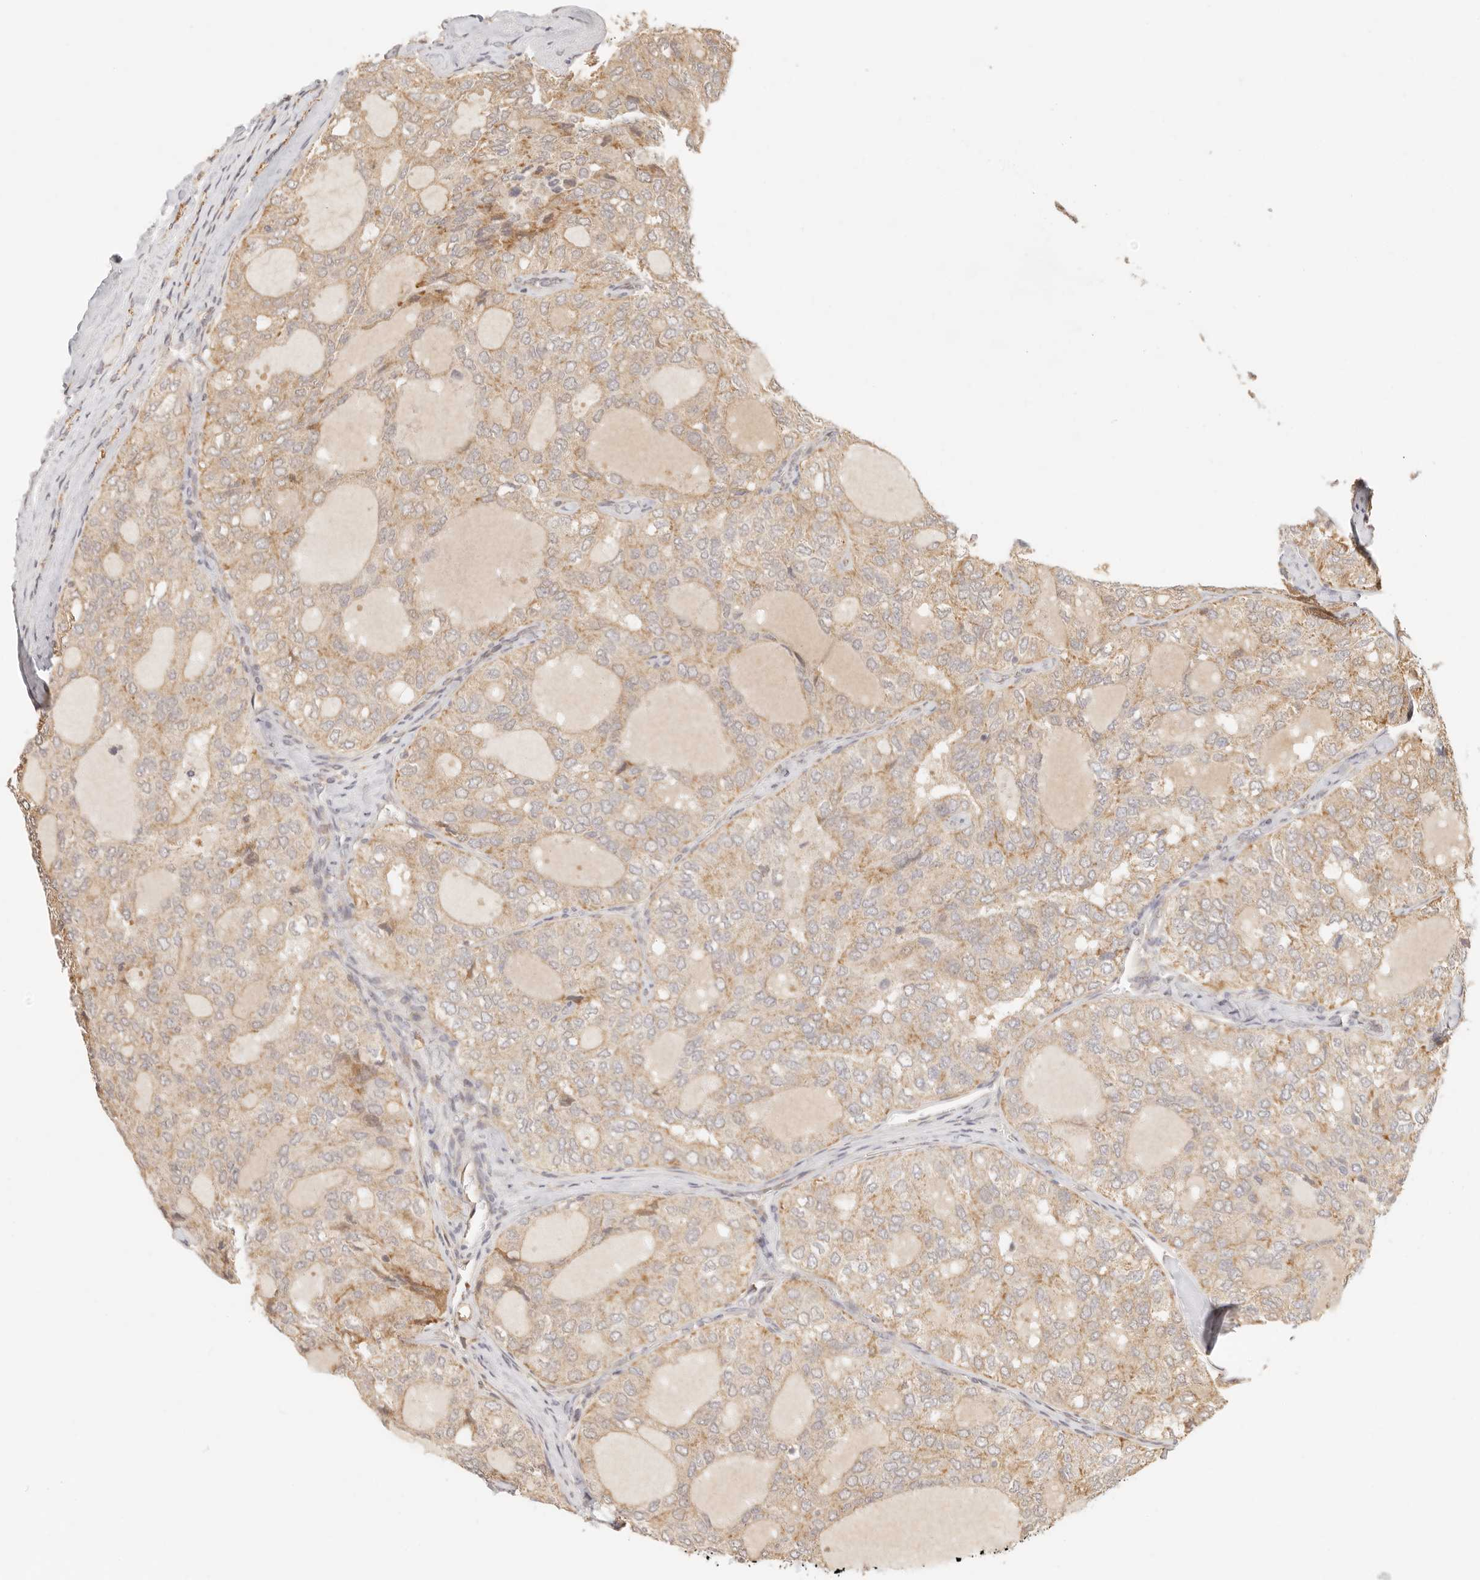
{"staining": {"intensity": "weak", "quantity": ">75%", "location": "cytoplasmic/membranous"}, "tissue": "thyroid cancer", "cell_type": "Tumor cells", "image_type": "cancer", "snomed": [{"axis": "morphology", "description": "Follicular adenoma carcinoma, NOS"}, {"axis": "topography", "description": "Thyroid gland"}], "caption": "Protein expression analysis of human thyroid cancer (follicular adenoma carcinoma) reveals weak cytoplasmic/membranous positivity in about >75% of tumor cells.", "gene": "TIMM17A", "patient": {"sex": "male", "age": 75}}